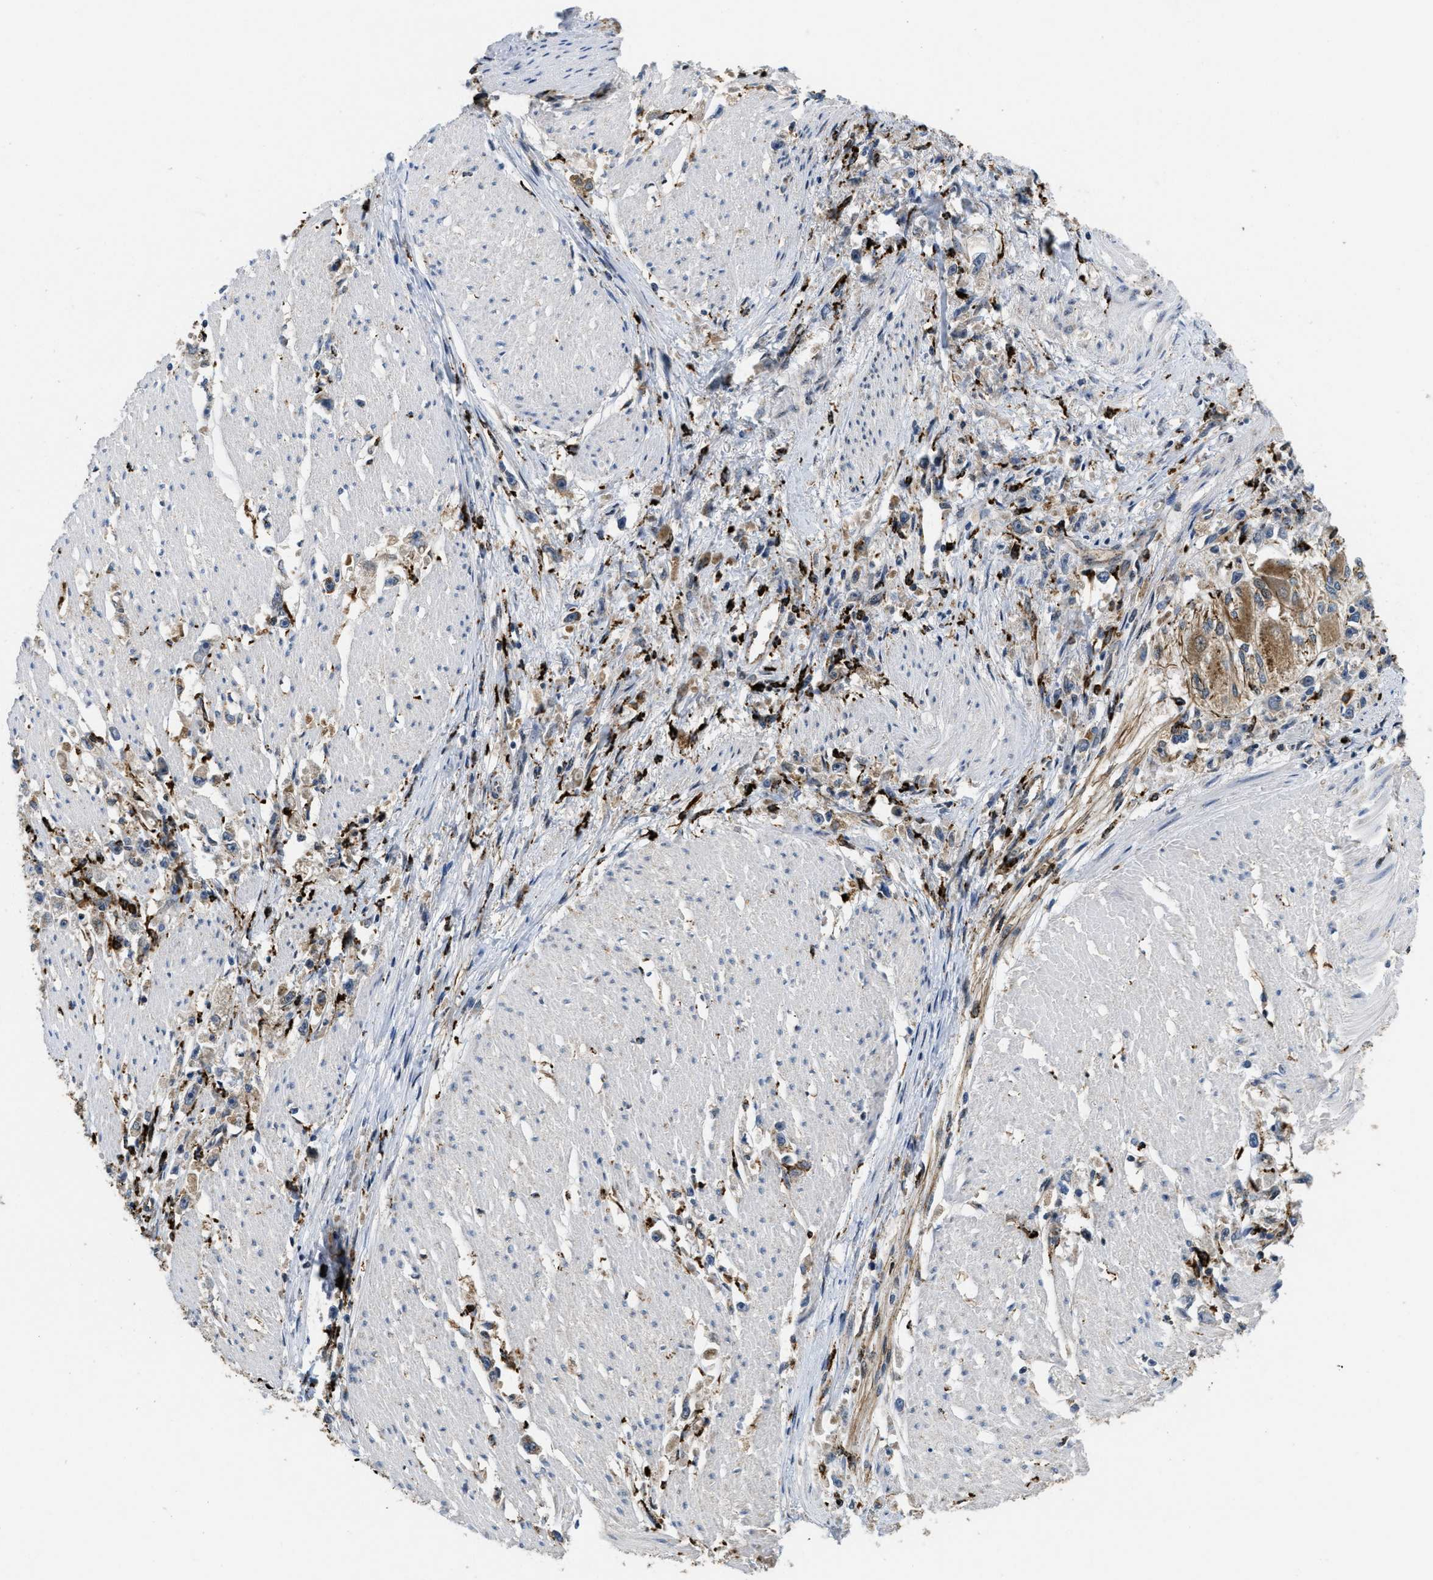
{"staining": {"intensity": "weak", "quantity": "25%-75%", "location": "cytoplasmic/membranous"}, "tissue": "stomach cancer", "cell_type": "Tumor cells", "image_type": "cancer", "snomed": [{"axis": "morphology", "description": "Adenocarcinoma, NOS"}, {"axis": "topography", "description": "Stomach"}], "caption": "IHC of adenocarcinoma (stomach) displays low levels of weak cytoplasmic/membranous expression in approximately 25%-75% of tumor cells. (Stains: DAB in brown, nuclei in blue, Microscopy: brightfield microscopy at high magnification).", "gene": "BMPR2", "patient": {"sex": "female", "age": 59}}